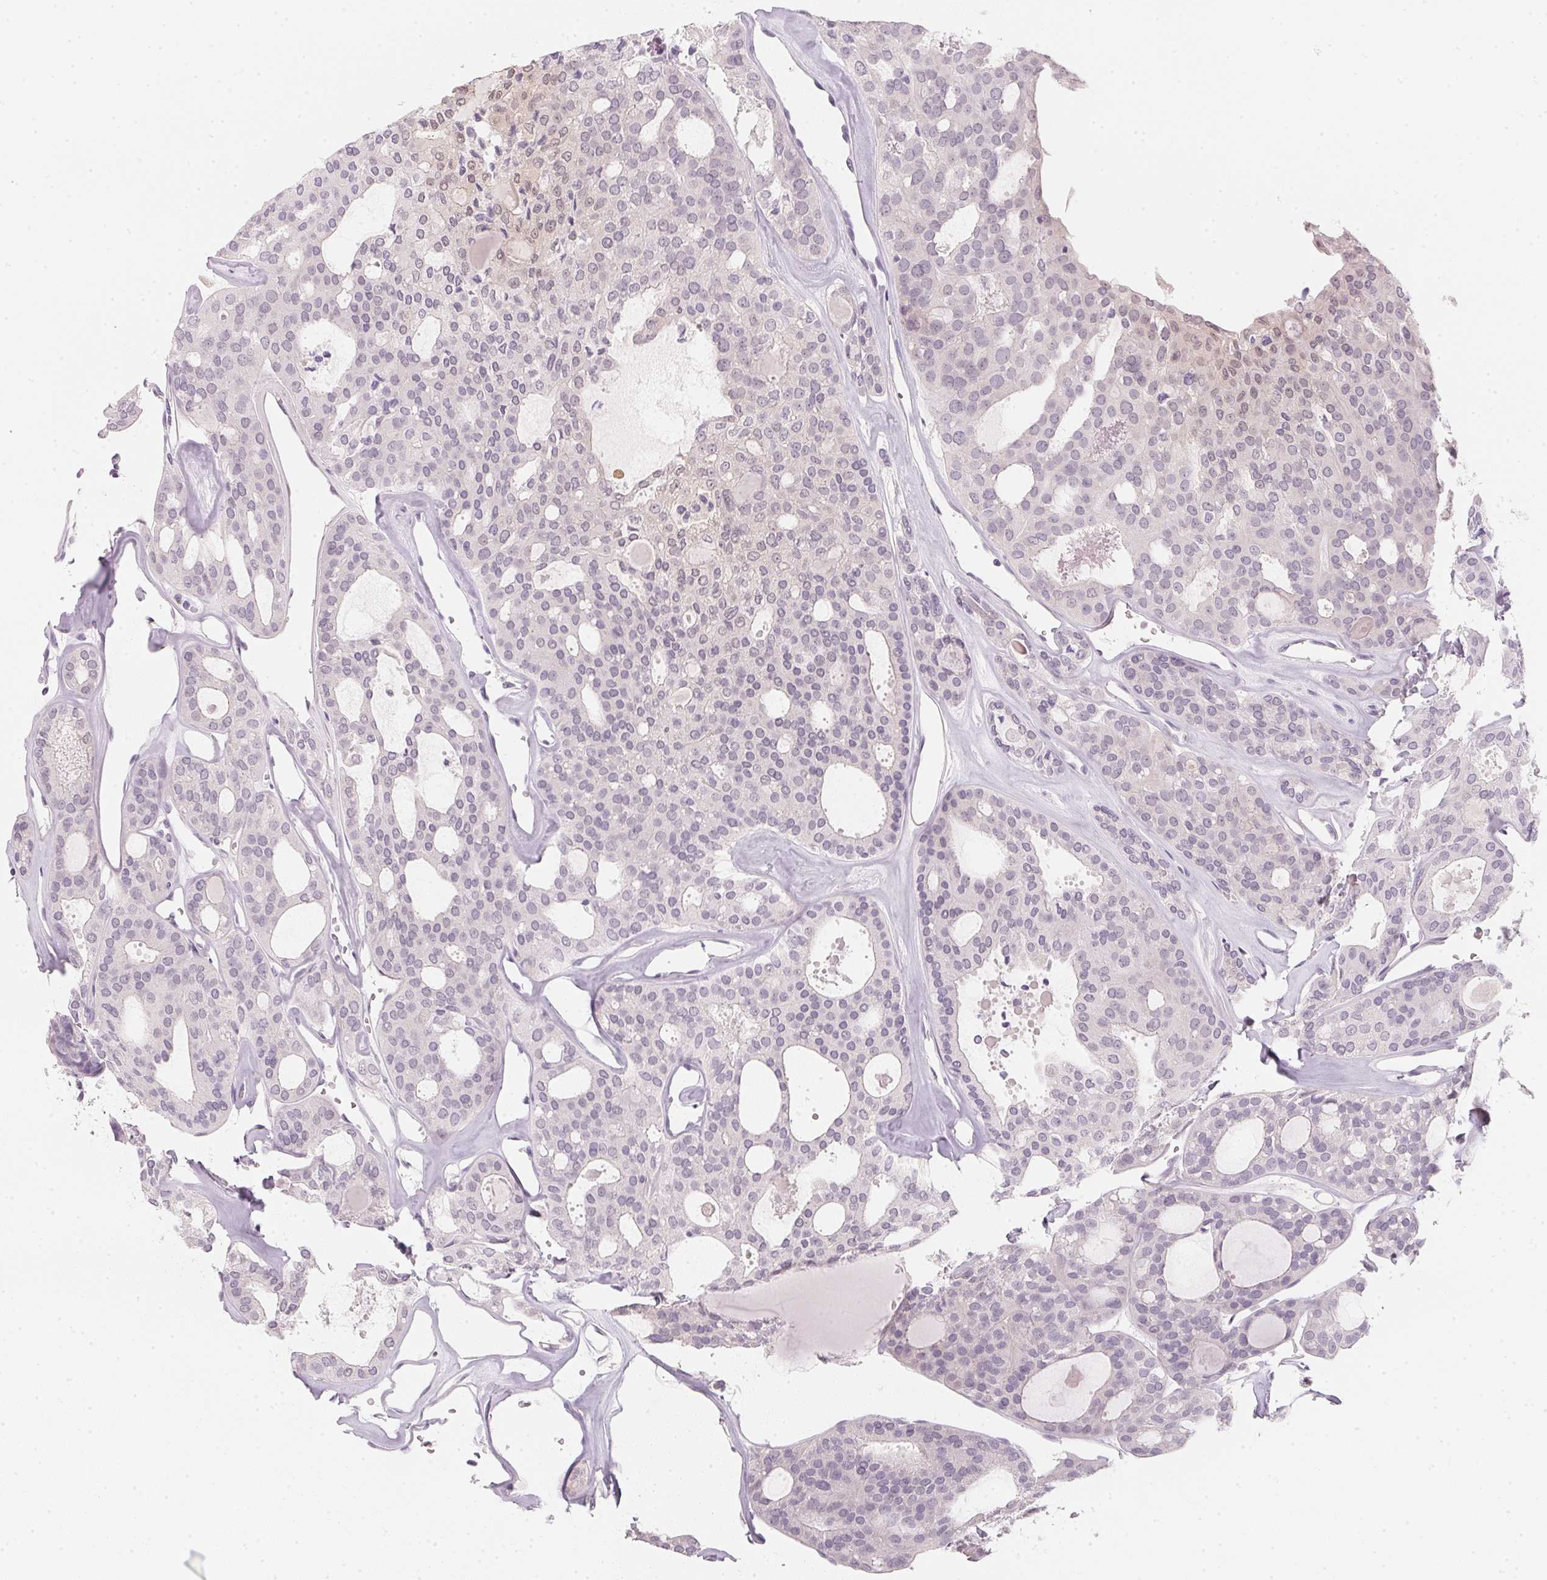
{"staining": {"intensity": "negative", "quantity": "none", "location": "none"}, "tissue": "thyroid cancer", "cell_type": "Tumor cells", "image_type": "cancer", "snomed": [{"axis": "morphology", "description": "Follicular adenoma carcinoma, NOS"}, {"axis": "topography", "description": "Thyroid gland"}], "caption": "High magnification brightfield microscopy of thyroid cancer stained with DAB (3,3'-diaminobenzidine) (brown) and counterstained with hematoxylin (blue): tumor cells show no significant expression.", "gene": "CFAP276", "patient": {"sex": "male", "age": 75}}